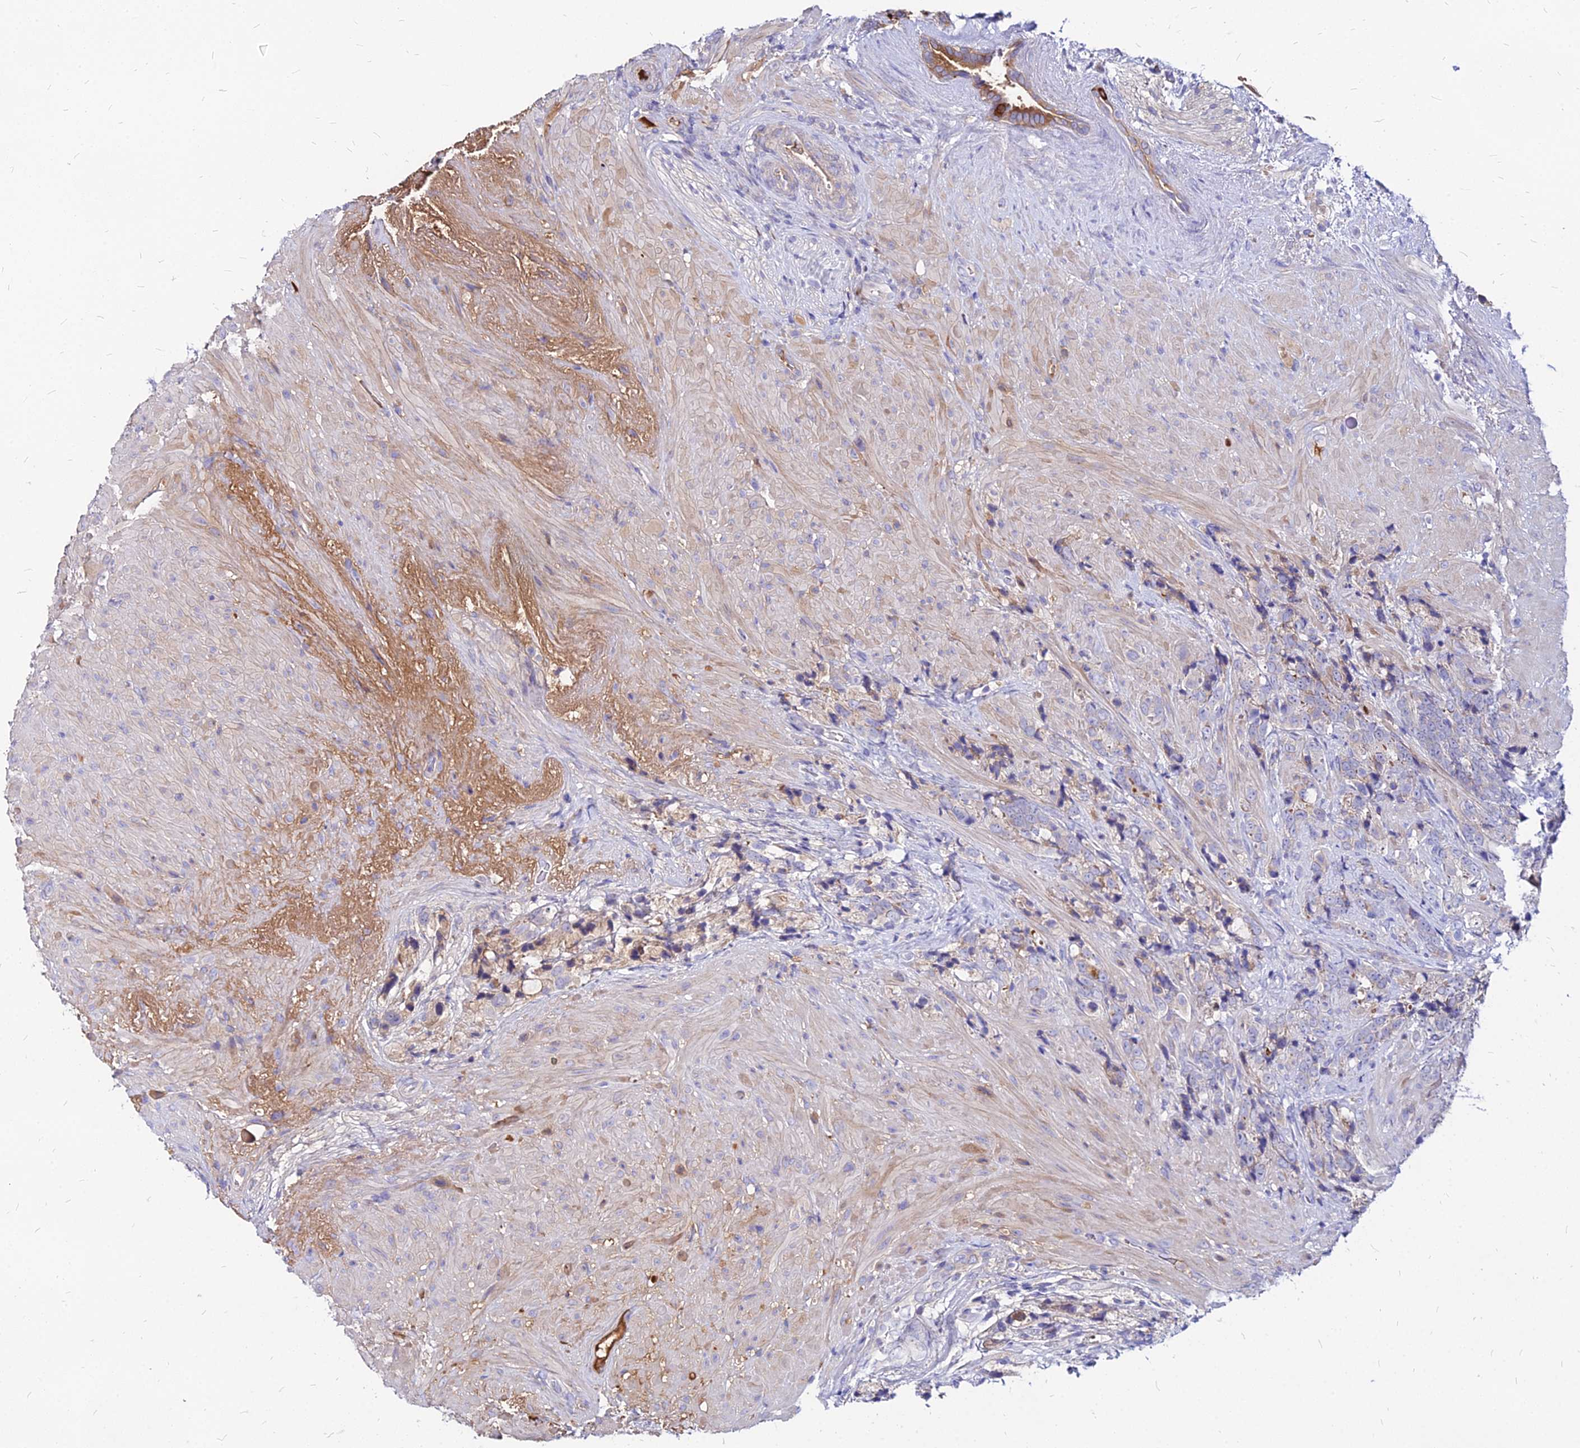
{"staining": {"intensity": "negative", "quantity": "none", "location": "none"}, "tissue": "prostate cancer", "cell_type": "Tumor cells", "image_type": "cancer", "snomed": [{"axis": "morphology", "description": "Adenocarcinoma, High grade"}, {"axis": "topography", "description": "Prostate"}], "caption": "Adenocarcinoma (high-grade) (prostate) was stained to show a protein in brown. There is no significant staining in tumor cells. (DAB IHC visualized using brightfield microscopy, high magnification).", "gene": "ACSM6", "patient": {"sex": "male", "age": 74}}